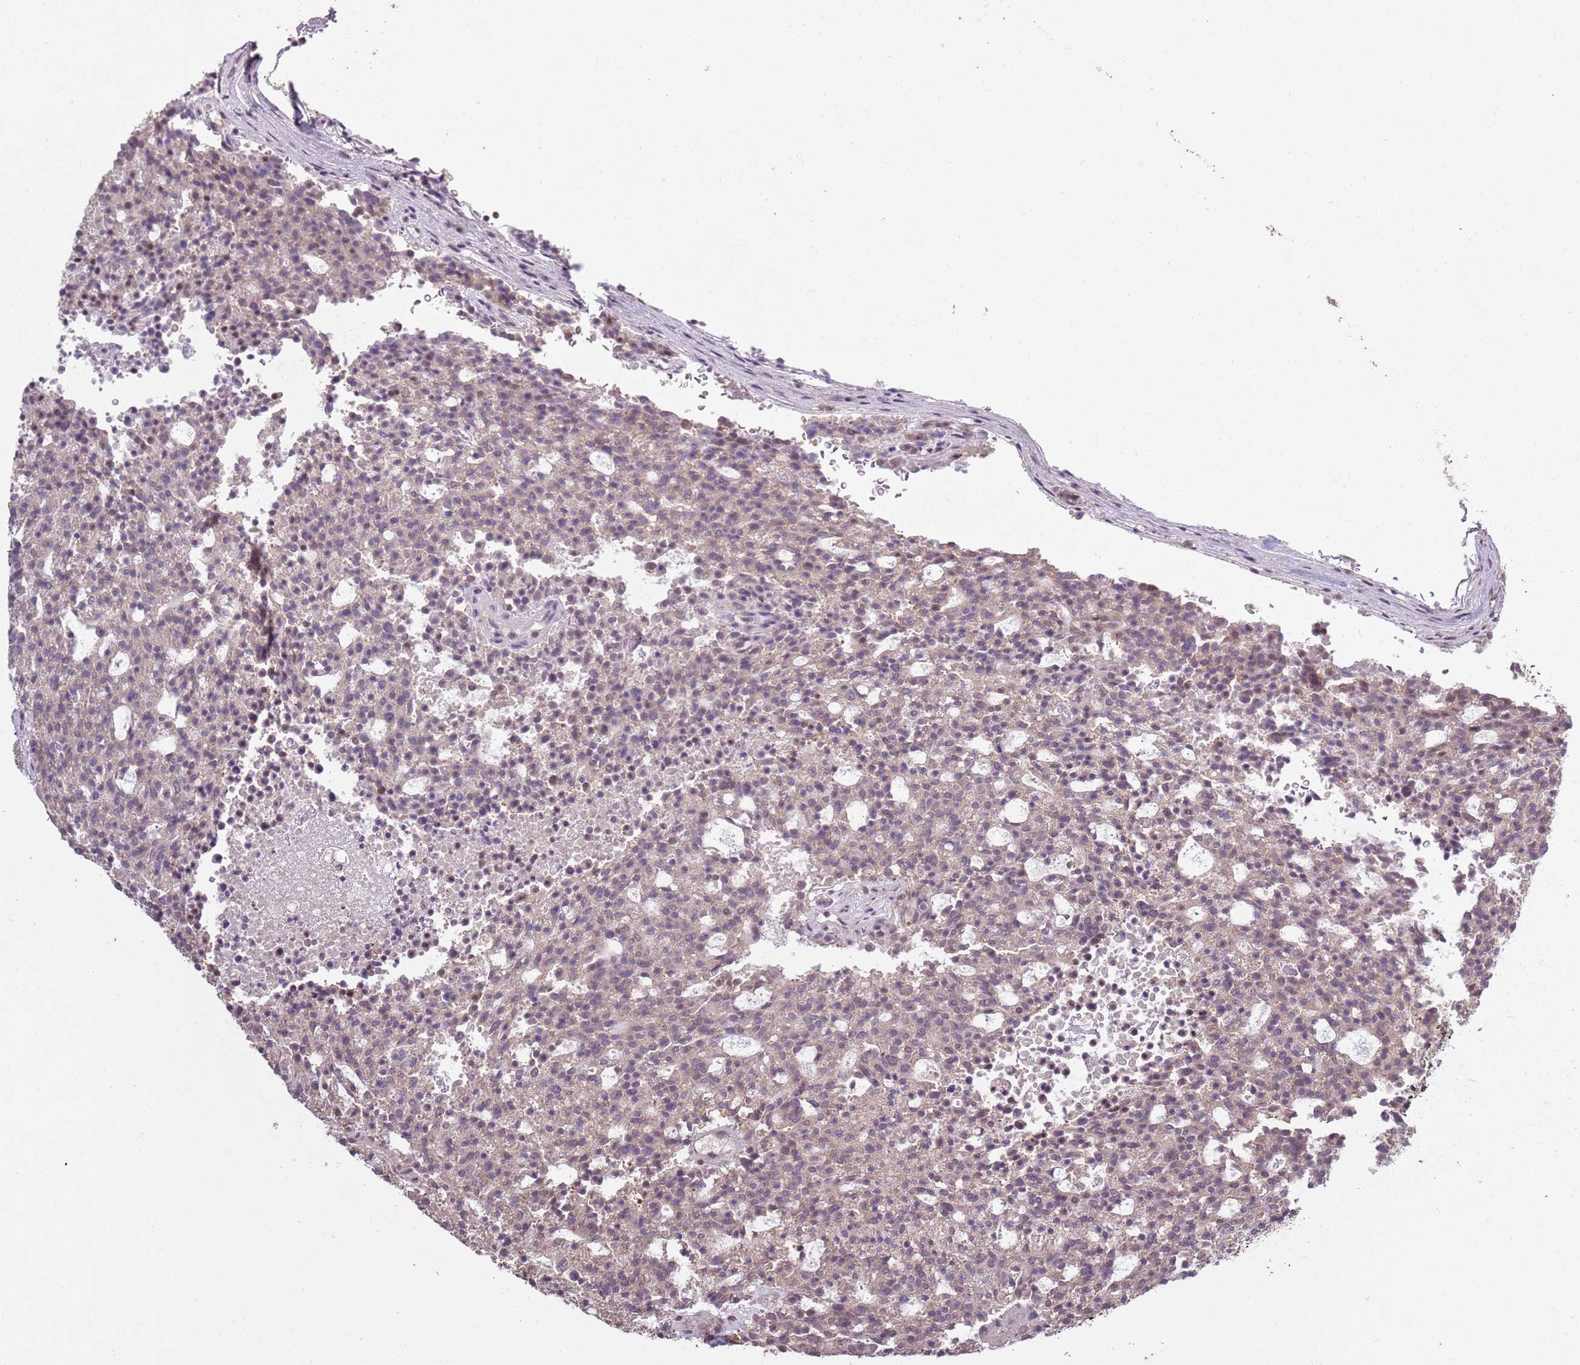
{"staining": {"intensity": "moderate", "quantity": ">75%", "location": "nuclear"}, "tissue": "carcinoid", "cell_type": "Tumor cells", "image_type": "cancer", "snomed": [{"axis": "morphology", "description": "Carcinoid, malignant, NOS"}, {"axis": "topography", "description": "Pancreas"}], "caption": "Moderate nuclear staining for a protein is appreciated in approximately >75% of tumor cells of malignant carcinoid using IHC.", "gene": "ARL14EP", "patient": {"sex": "female", "age": 54}}